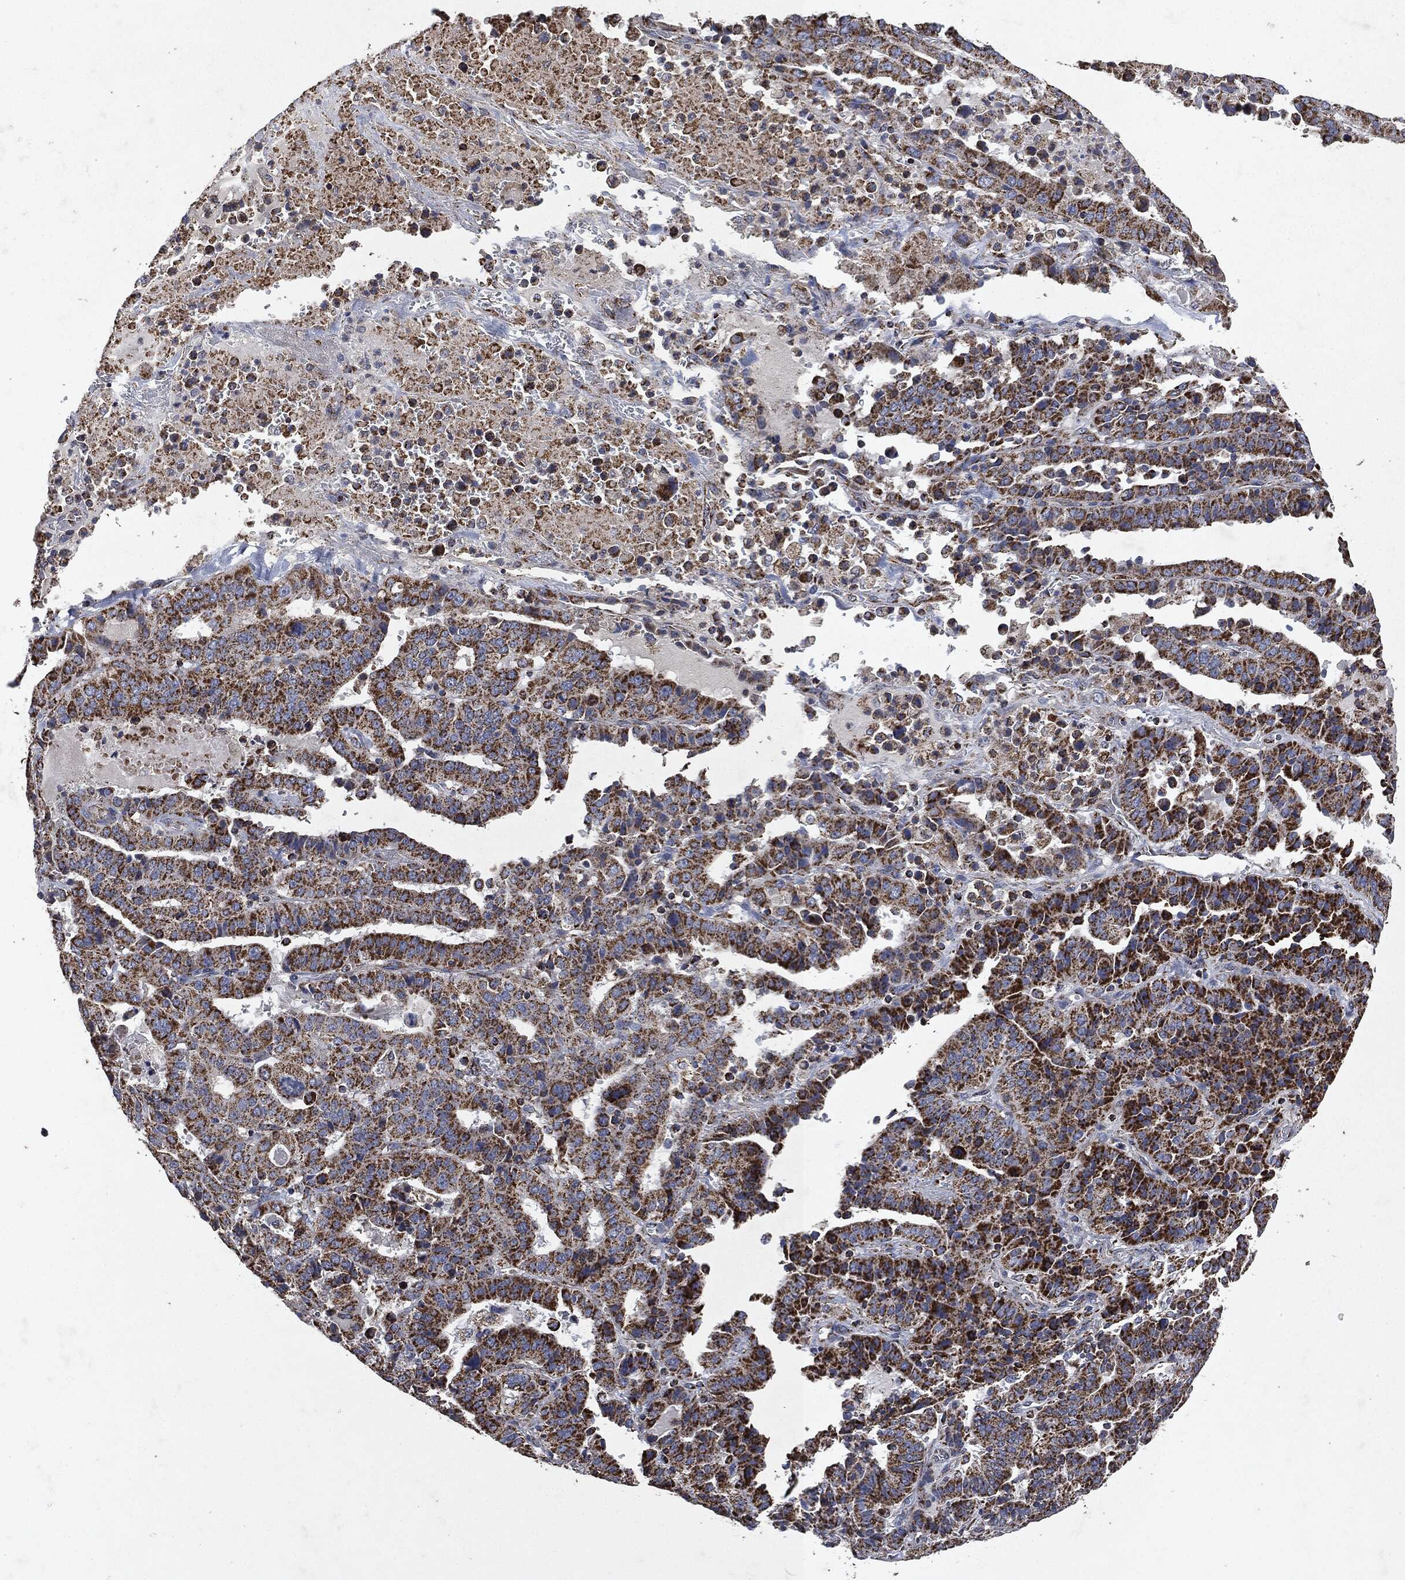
{"staining": {"intensity": "strong", "quantity": ">75%", "location": "cytoplasmic/membranous"}, "tissue": "stomach cancer", "cell_type": "Tumor cells", "image_type": "cancer", "snomed": [{"axis": "morphology", "description": "Adenocarcinoma, NOS"}, {"axis": "topography", "description": "Stomach"}], "caption": "Immunohistochemical staining of stomach cancer displays strong cytoplasmic/membranous protein staining in approximately >75% of tumor cells. (Brightfield microscopy of DAB IHC at high magnification).", "gene": "RYK", "patient": {"sex": "male", "age": 48}}